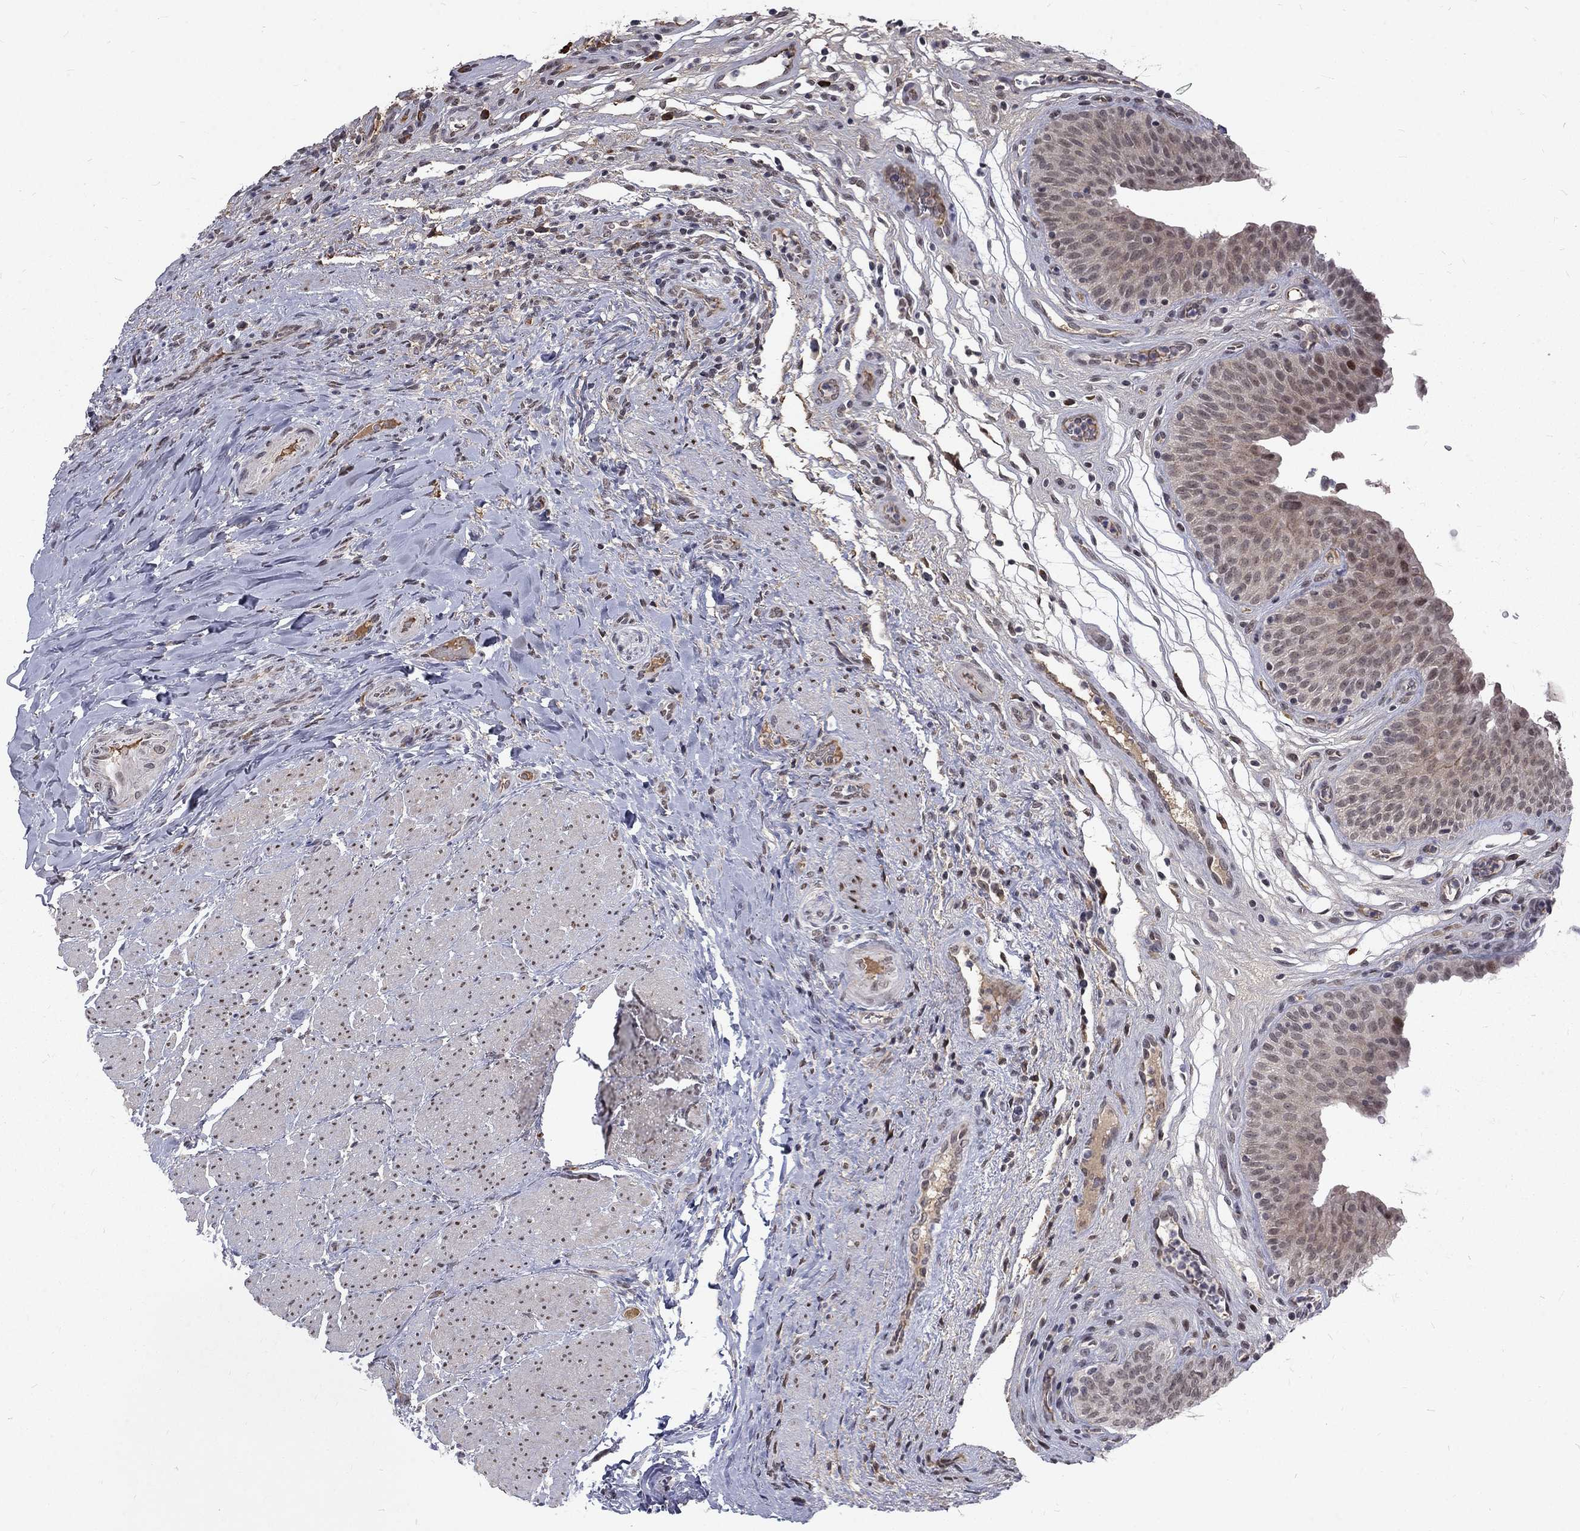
{"staining": {"intensity": "moderate", "quantity": "<25%", "location": "cytoplasmic/membranous,nuclear"}, "tissue": "urinary bladder", "cell_type": "Urothelial cells", "image_type": "normal", "snomed": [{"axis": "morphology", "description": "Normal tissue, NOS"}, {"axis": "topography", "description": "Urinary bladder"}], "caption": "An image of human urinary bladder stained for a protein displays moderate cytoplasmic/membranous,nuclear brown staining in urothelial cells. (DAB IHC with brightfield microscopy, high magnification).", "gene": "TCEAL1", "patient": {"sex": "male", "age": 66}}